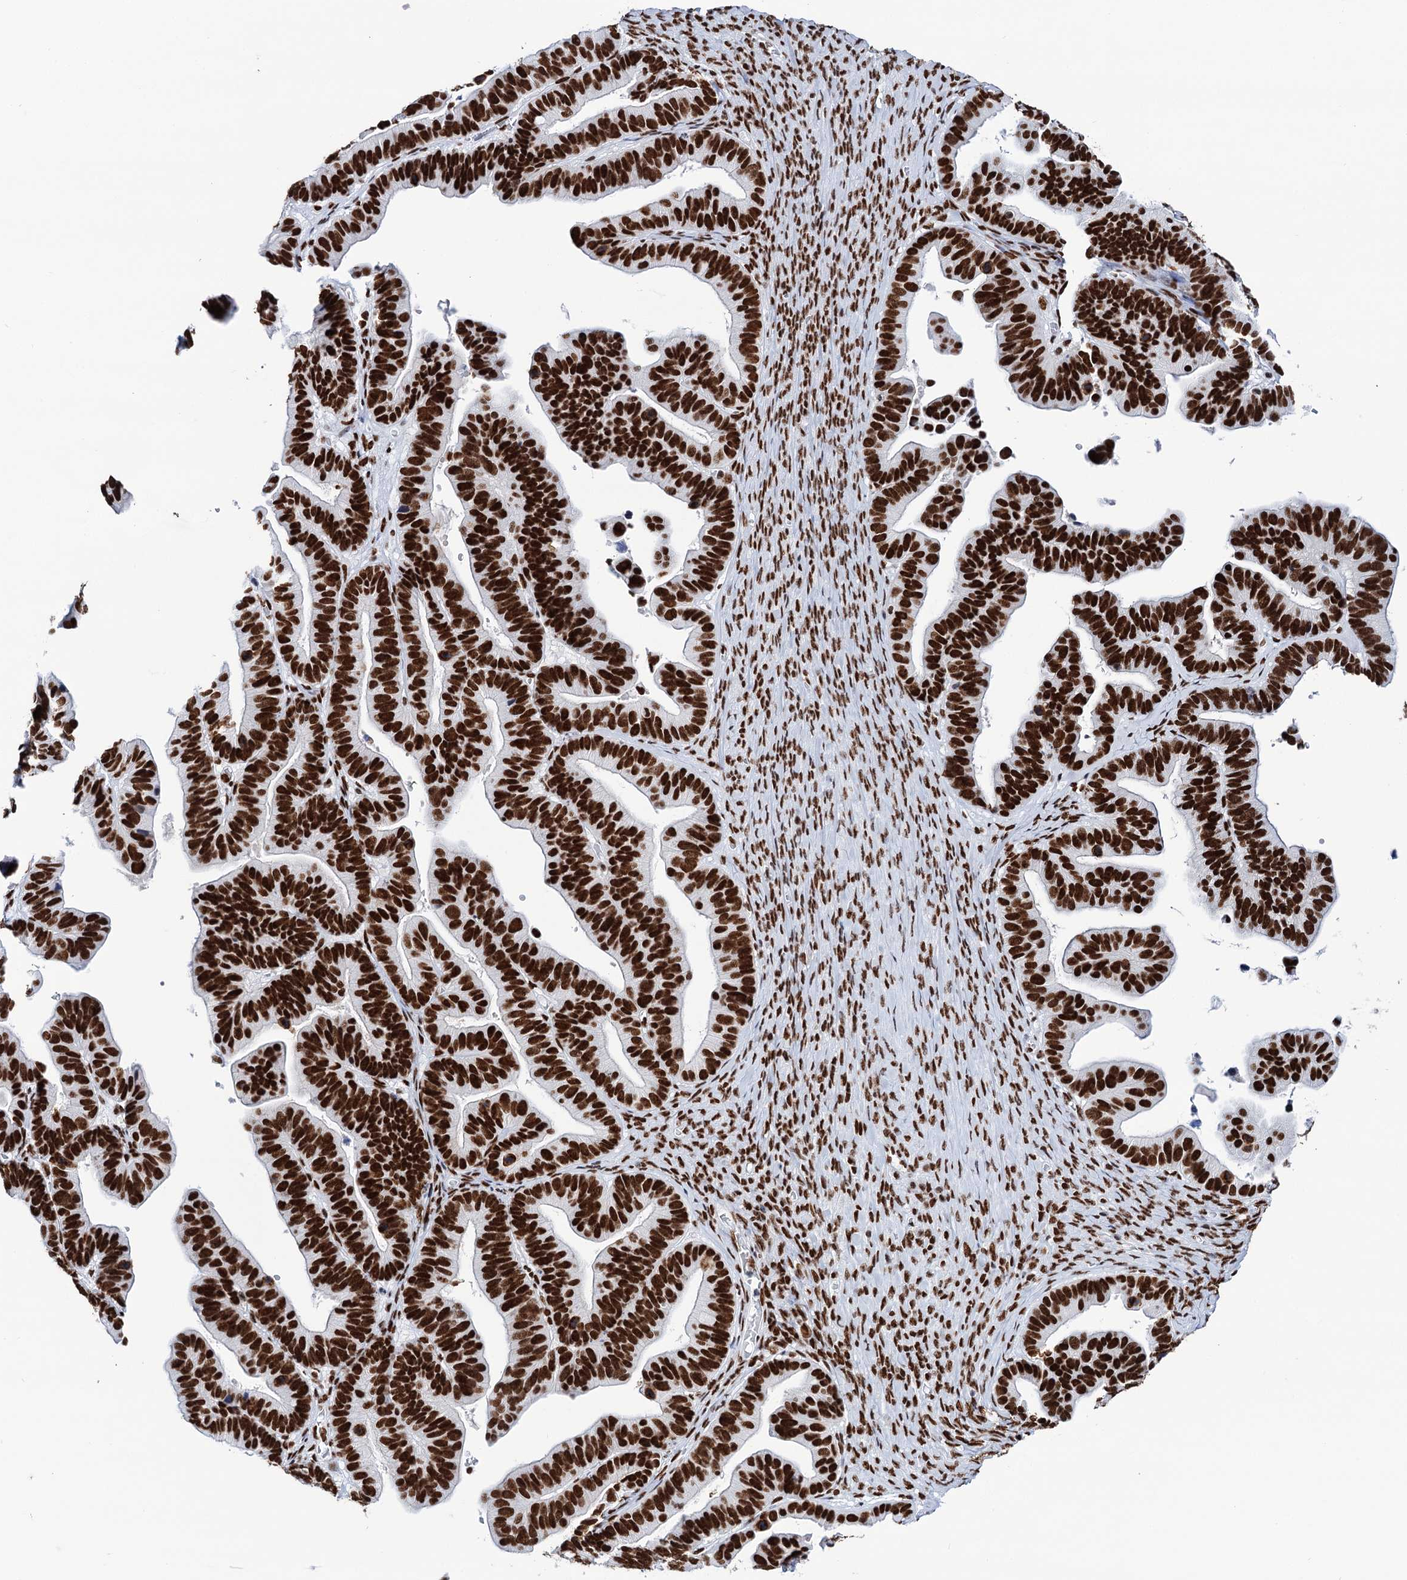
{"staining": {"intensity": "strong", "quantity": ">75%", "location": "nuclear"}, "tissue": "ovarian cancer", "cell_type": "Tumor cells", "image_type": "cancer", "snomed": [{"axis": "morphology", "description": "Cystadenocarcinoma, serous, NOS"}, {"axis": "topography", "description": "Ovary"}], "caption": "Immunohistochemistry (DAB (3,3'-diaminobenzidine)) staining of human ovarian cancer (serous cystadenocarcinoma) shows strong nuclear protein staining in approximately >75% of tumor cells.", "gene": "MATR3", "patient": {"sex": "female", "age": 56}}